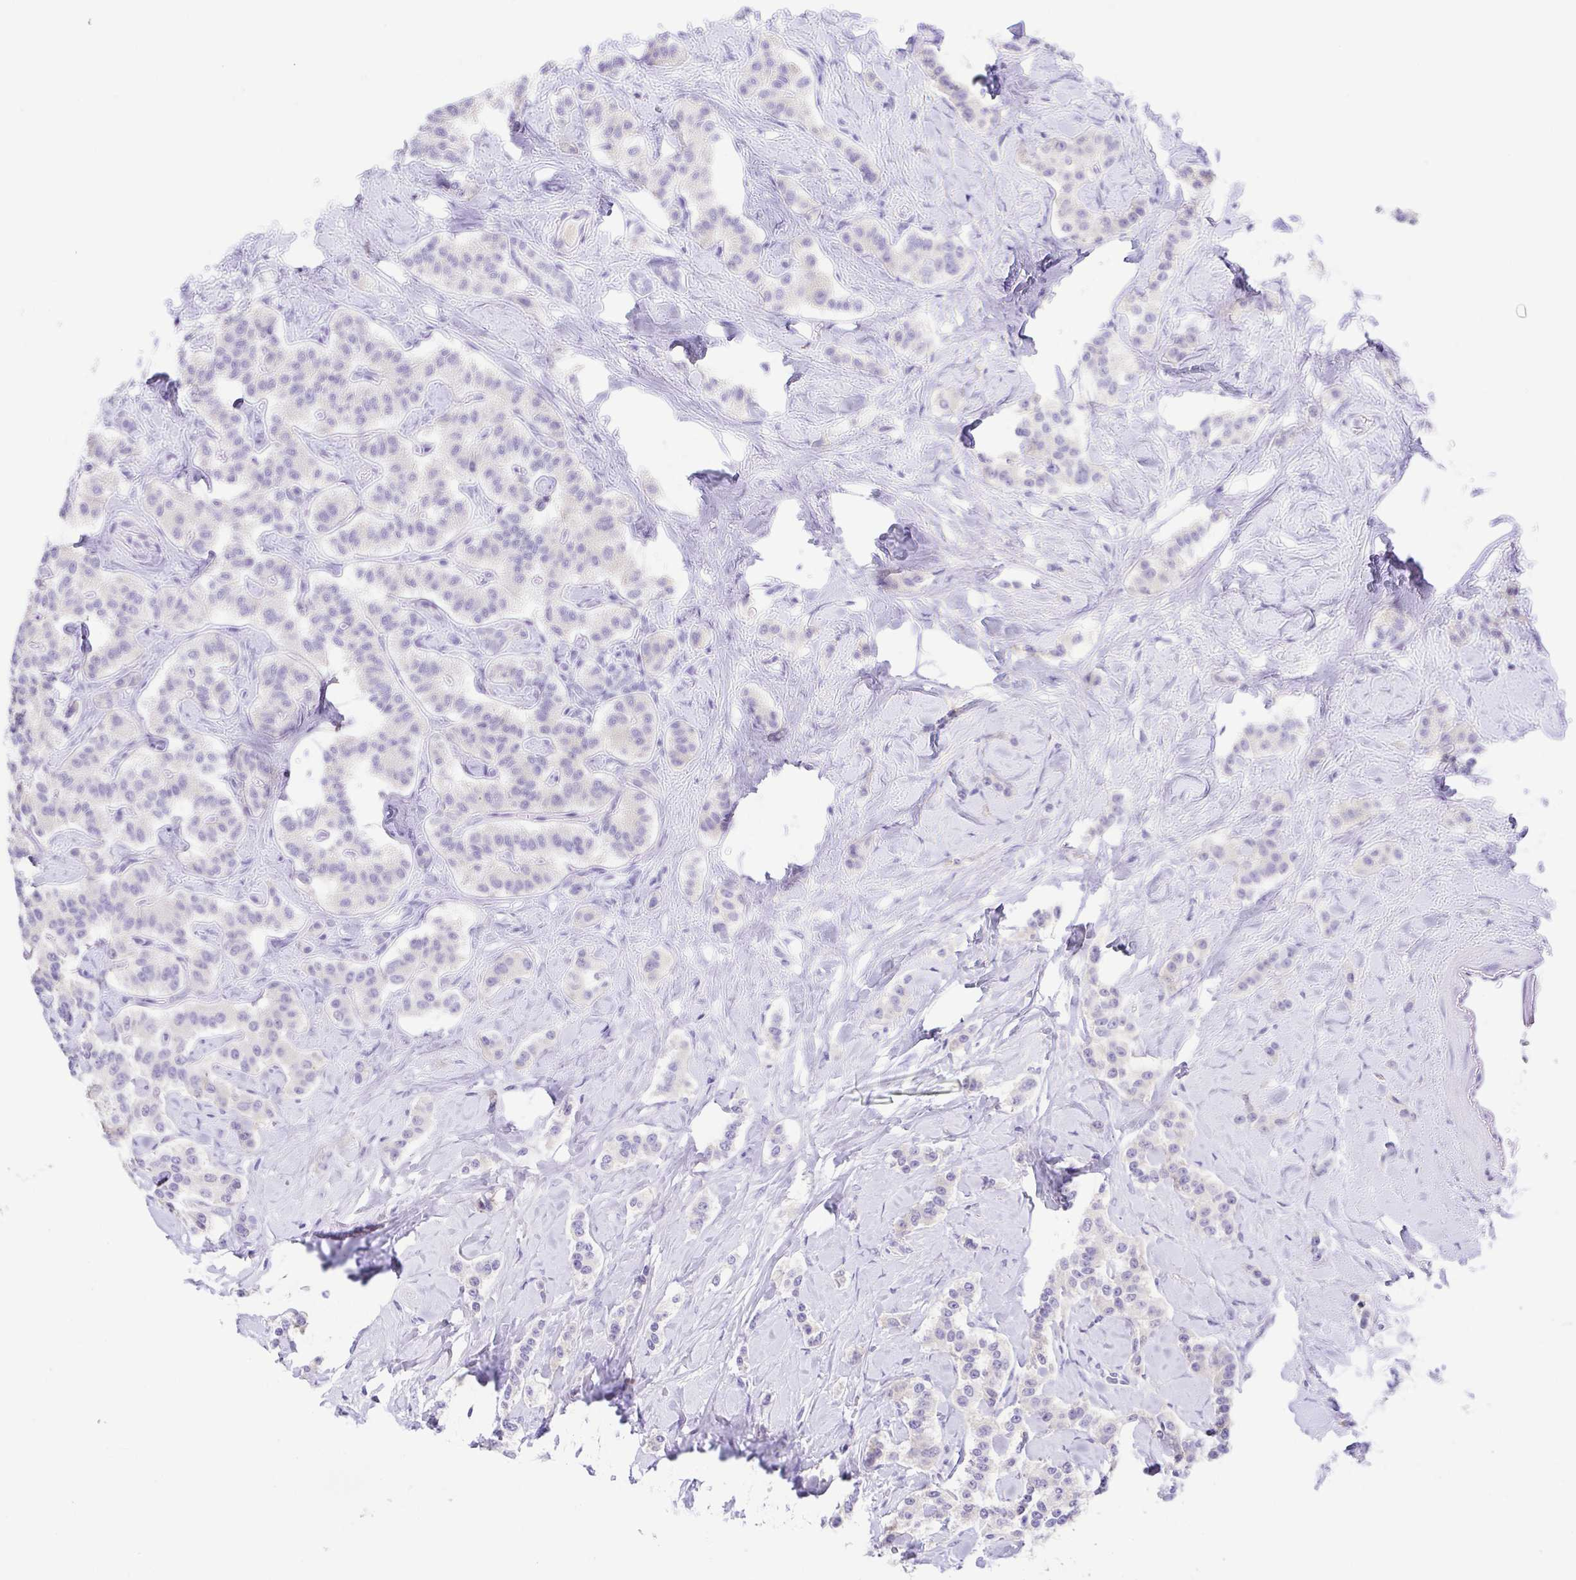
{"staining": {"intensity": "negative", "quantity": "none", "location": "none"}, "tissue": "carcinoid", "cell_type": "Tumor cells", "image_type": "cancer", "snomed": [{"axis": "morphology", "description": "Normal tissue, NOS"}, {"axis": "morphology", "description": "Carcinoid, malignant, NOS"}, {"axis": "topography", "description": "Pancreas"}], "caption": "Histopathology image shows no protein expression in tumor cells of malignant carcinoid tissue. (Stains: DAB immunohistochemistry with hematoxylin counter stain, Microscopy: brightfield microscopy at high magnification).", "gene": "A1BG", "patient": {"sex": "male", "age": 36}}